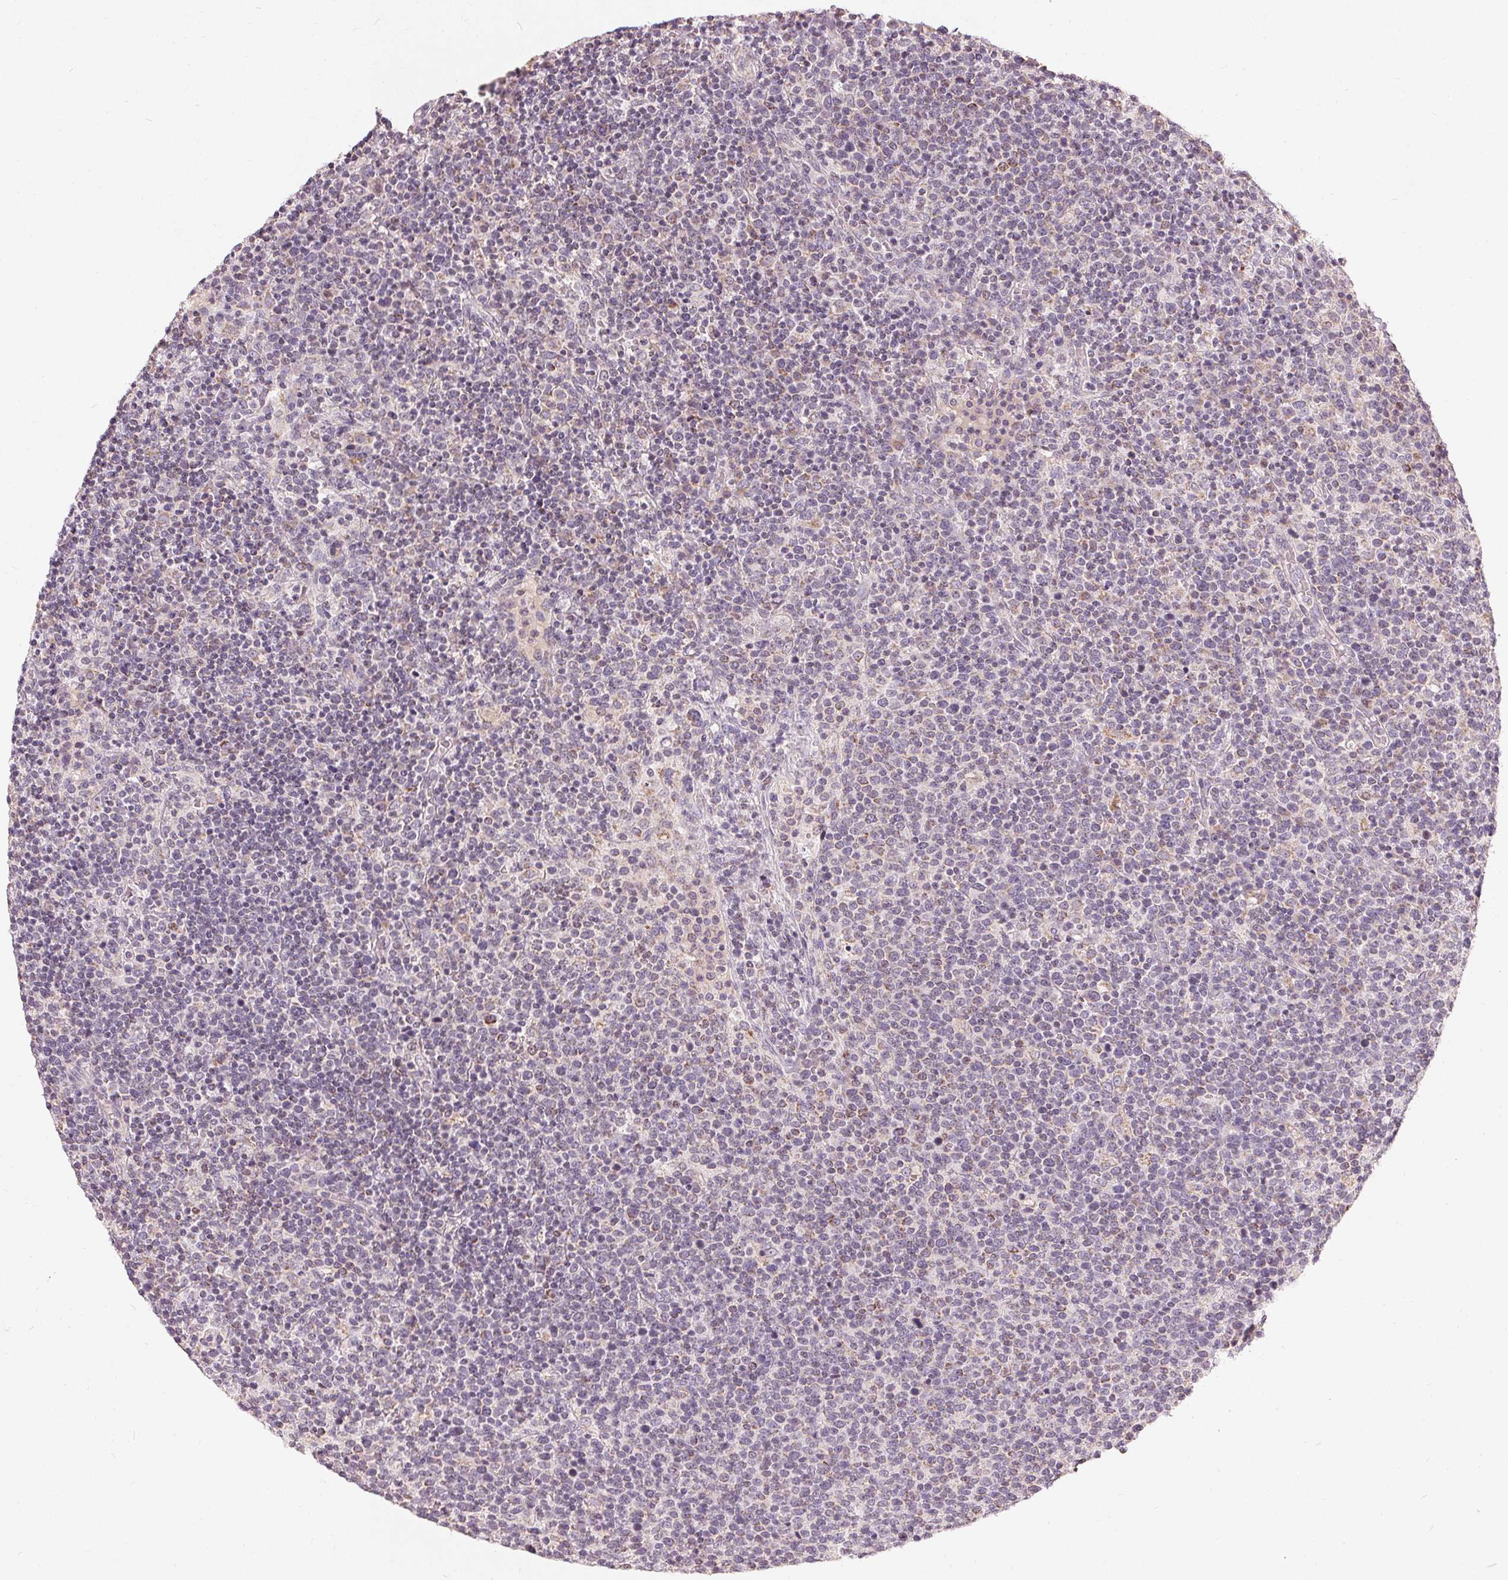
{"staining": {"intensity": "negative", "quantity": "none", "location": "none"}, "tissue": "lymphoma", "cell_type": "Tumor cells", "image_type": "cancer", "snomed": [{"axis": "morphology", "description": "Malignant lymphoma, non-Hodgkin's type, High grade"}, {"axis": "topography", "description": "Lymph node"}], "caption": "Micrograph shows no significant protein staining in tumor cells of lymphoma.", "gene": "TRIM60", "patient": {"sex": "male", "age": 61}}